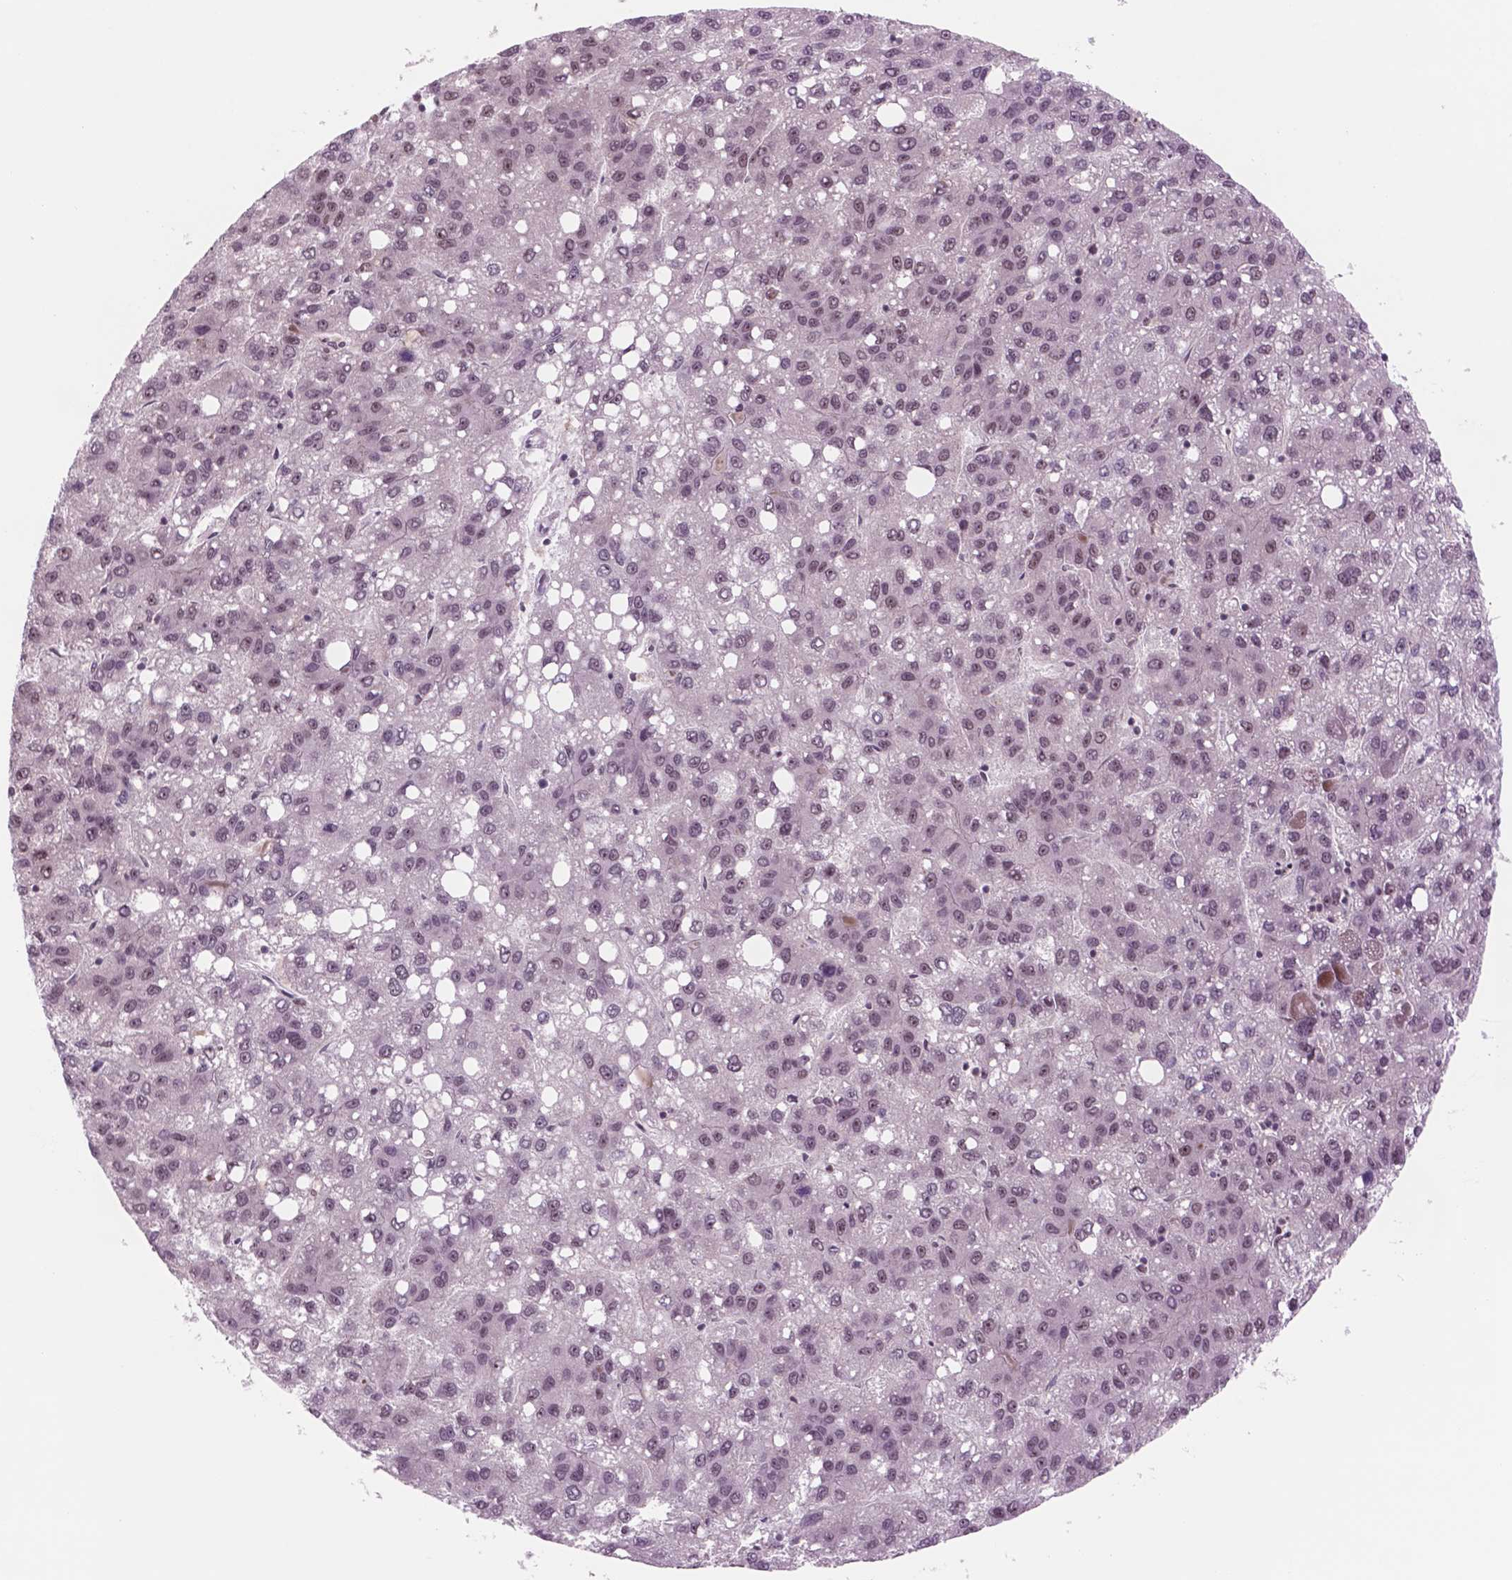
{"staining": {"intensity": "moderate", "quantity": "<25%", "location": "nuclear"}, "tissue": "liver cancer", "cell_type": "Tumor cells", "image_type": "cancer", "snomed": [{"axis": "morphology", "description": "Carcinoma, Hepatocellular, NOS"}, {"axis": "topography", "description": "Liver"}], "caption": "Protein staining of hepatocellular carcinoma (liver) tissue displays moderate nuclear positivity in approximately <25% of tumor cells. (DAB IHC, brown staining for protein, blue staining for nuclei).", "gene": "POLR2E", "patient": {"sex": "female", "age": 82}}